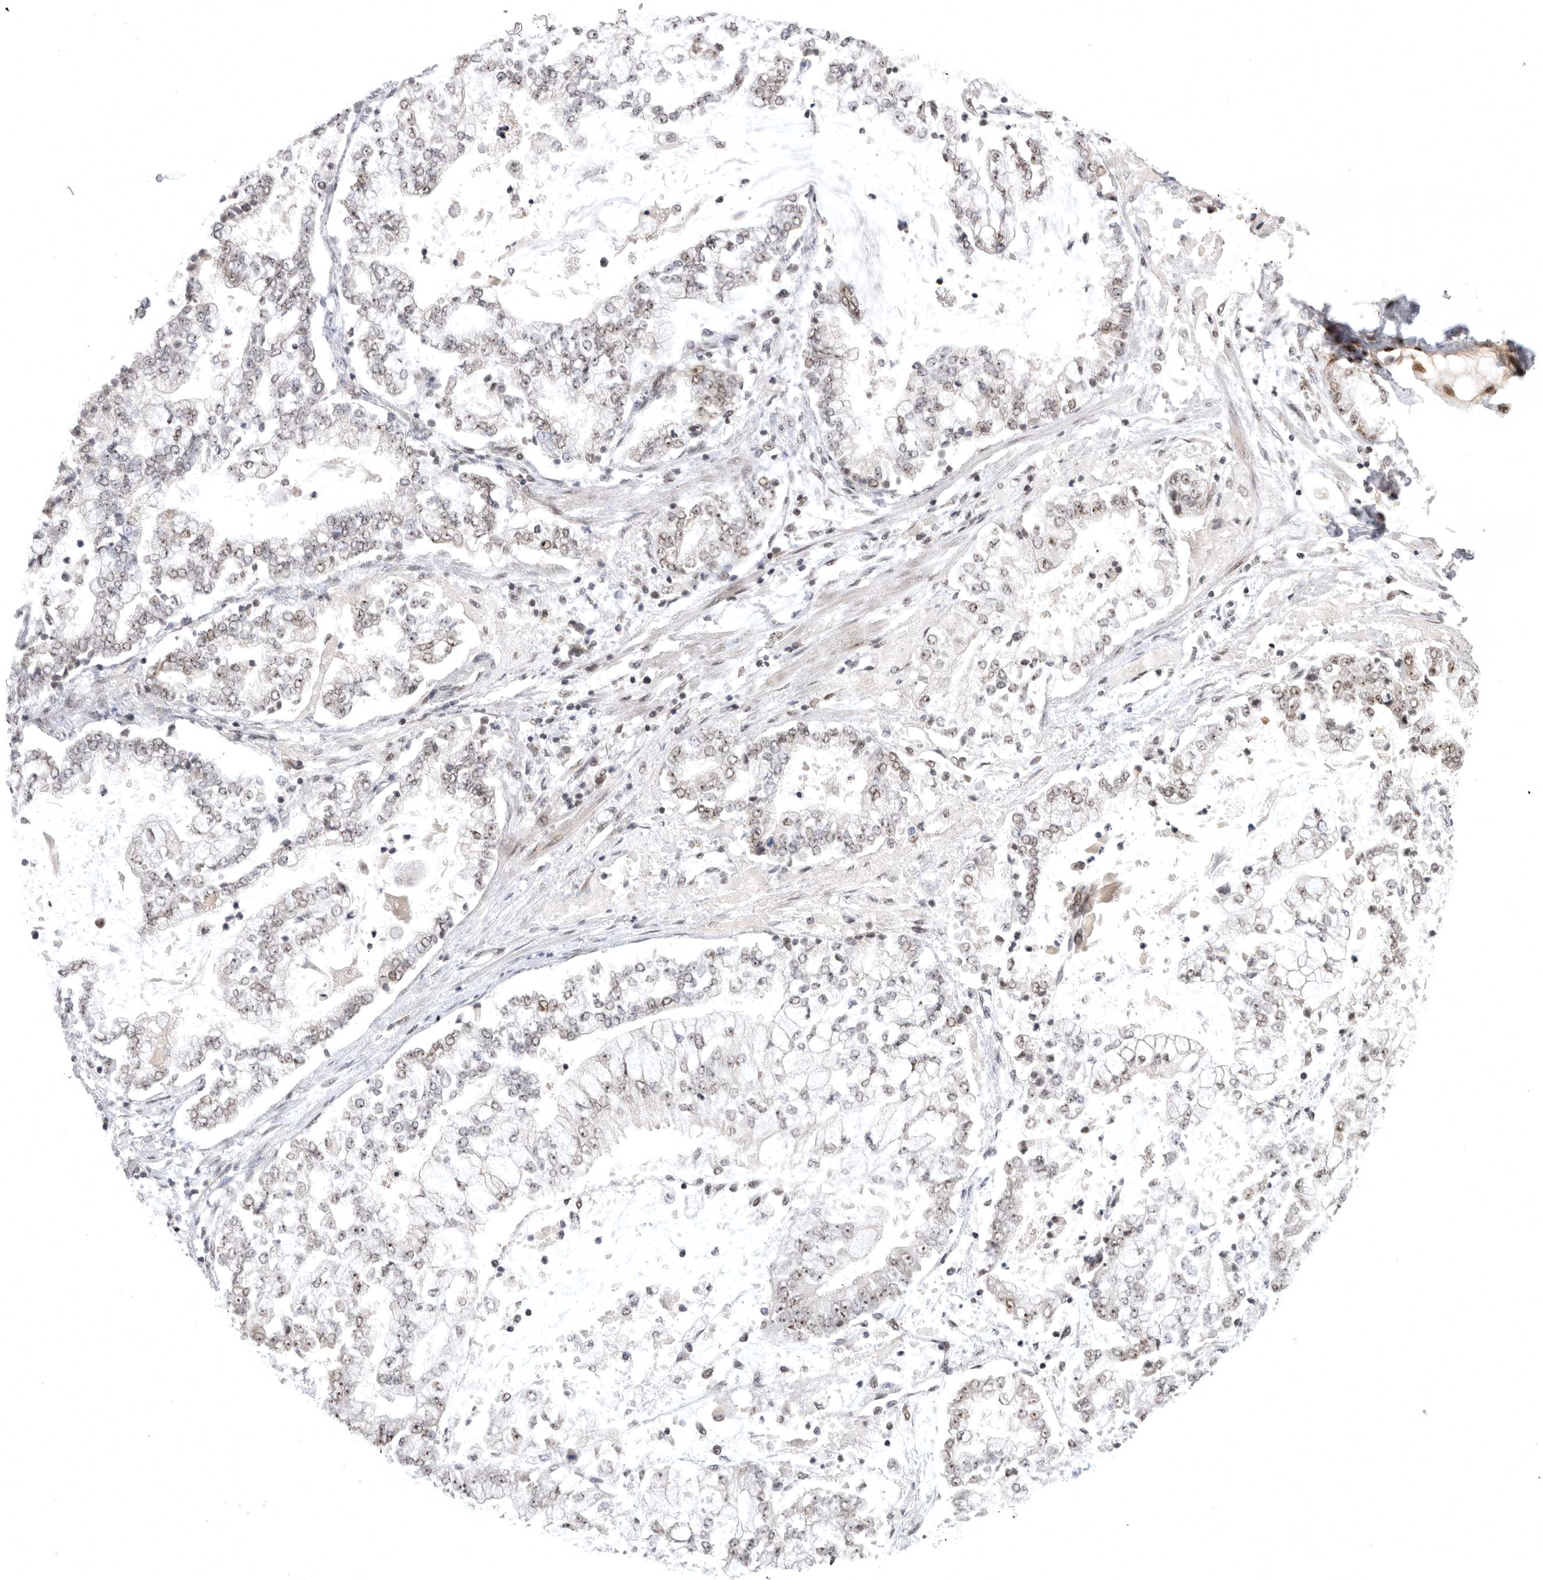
{"staining": {"intensity": "weak", "quantity": ">75%", "location": "nuclear"}, "tissue": "stomach cancer", "cell_type": "Tumor cells", "image_type": "cancer", "snomed": [{"axis": "morphology", "description": "Adenocarcinoma, NOS"}, {"axis": "topography", "description": "Stomach"}], "caption": "Stomach adenocarcinoma tissue exhibits weak nuclear staining in approximately >75% of tumor cells", "gene": "ZNF830", "patient": {"sex": "male", "age": 76}}